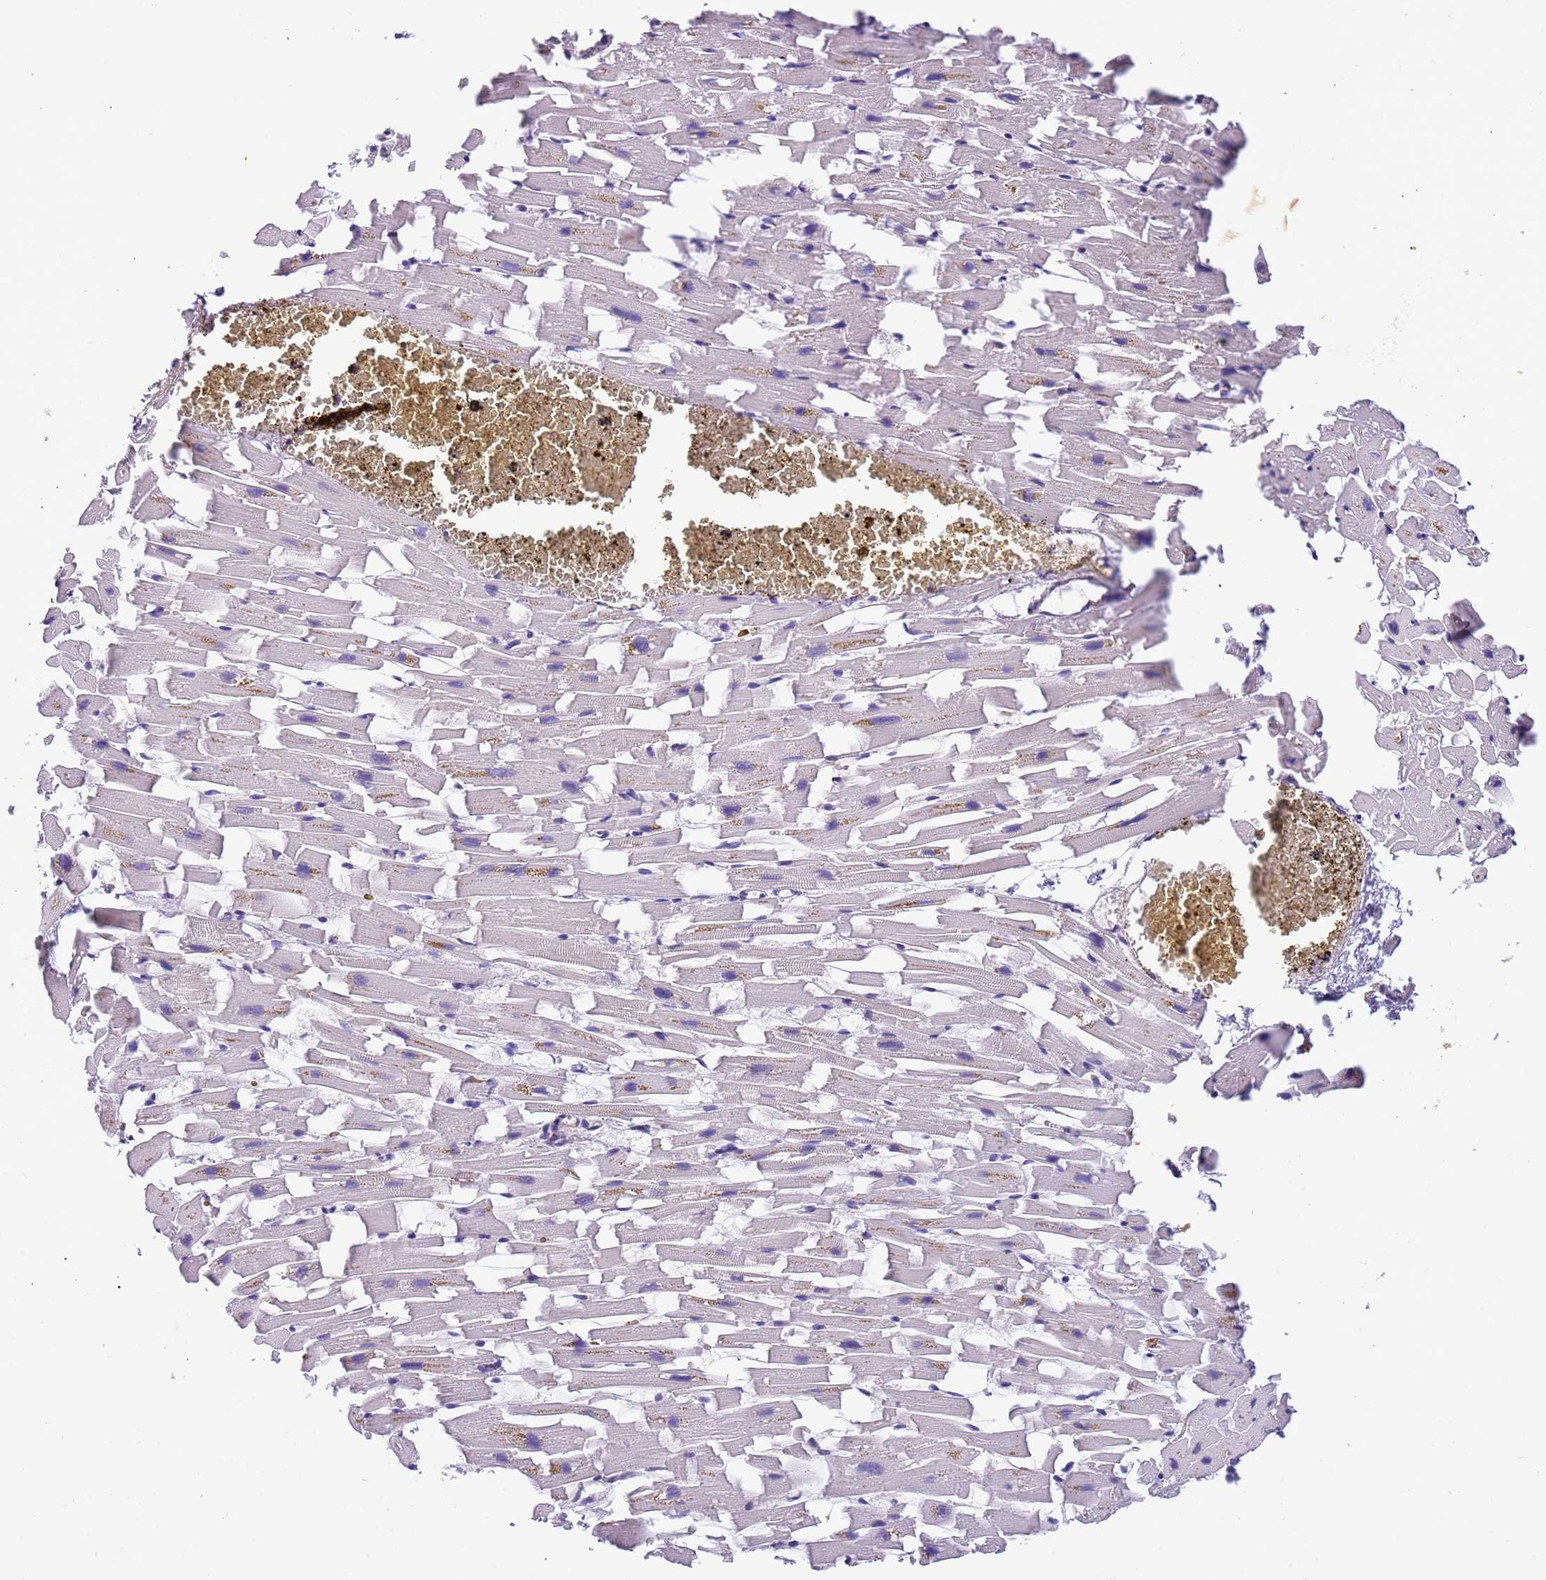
{"staining": {"intensity": "negative", "quantity": "none", "location": "none"}, "tissue": "heart muscle", "cell_type": "Cardiomyocytes", "image_type": "normal", "snomed": [{"axis": "morphology", "description": "Normal tissue, NOS"}, {"axis": "topography", "description": "Heart"}], "caption": "The micrograph shows no significant staining in cardiomyocytes of heart muscle. (Immunohistochemistry, brightfield microscopy, high magnification).", "gene": "PLEKHH1", "patient": {"sex": "female", "age": 64}}